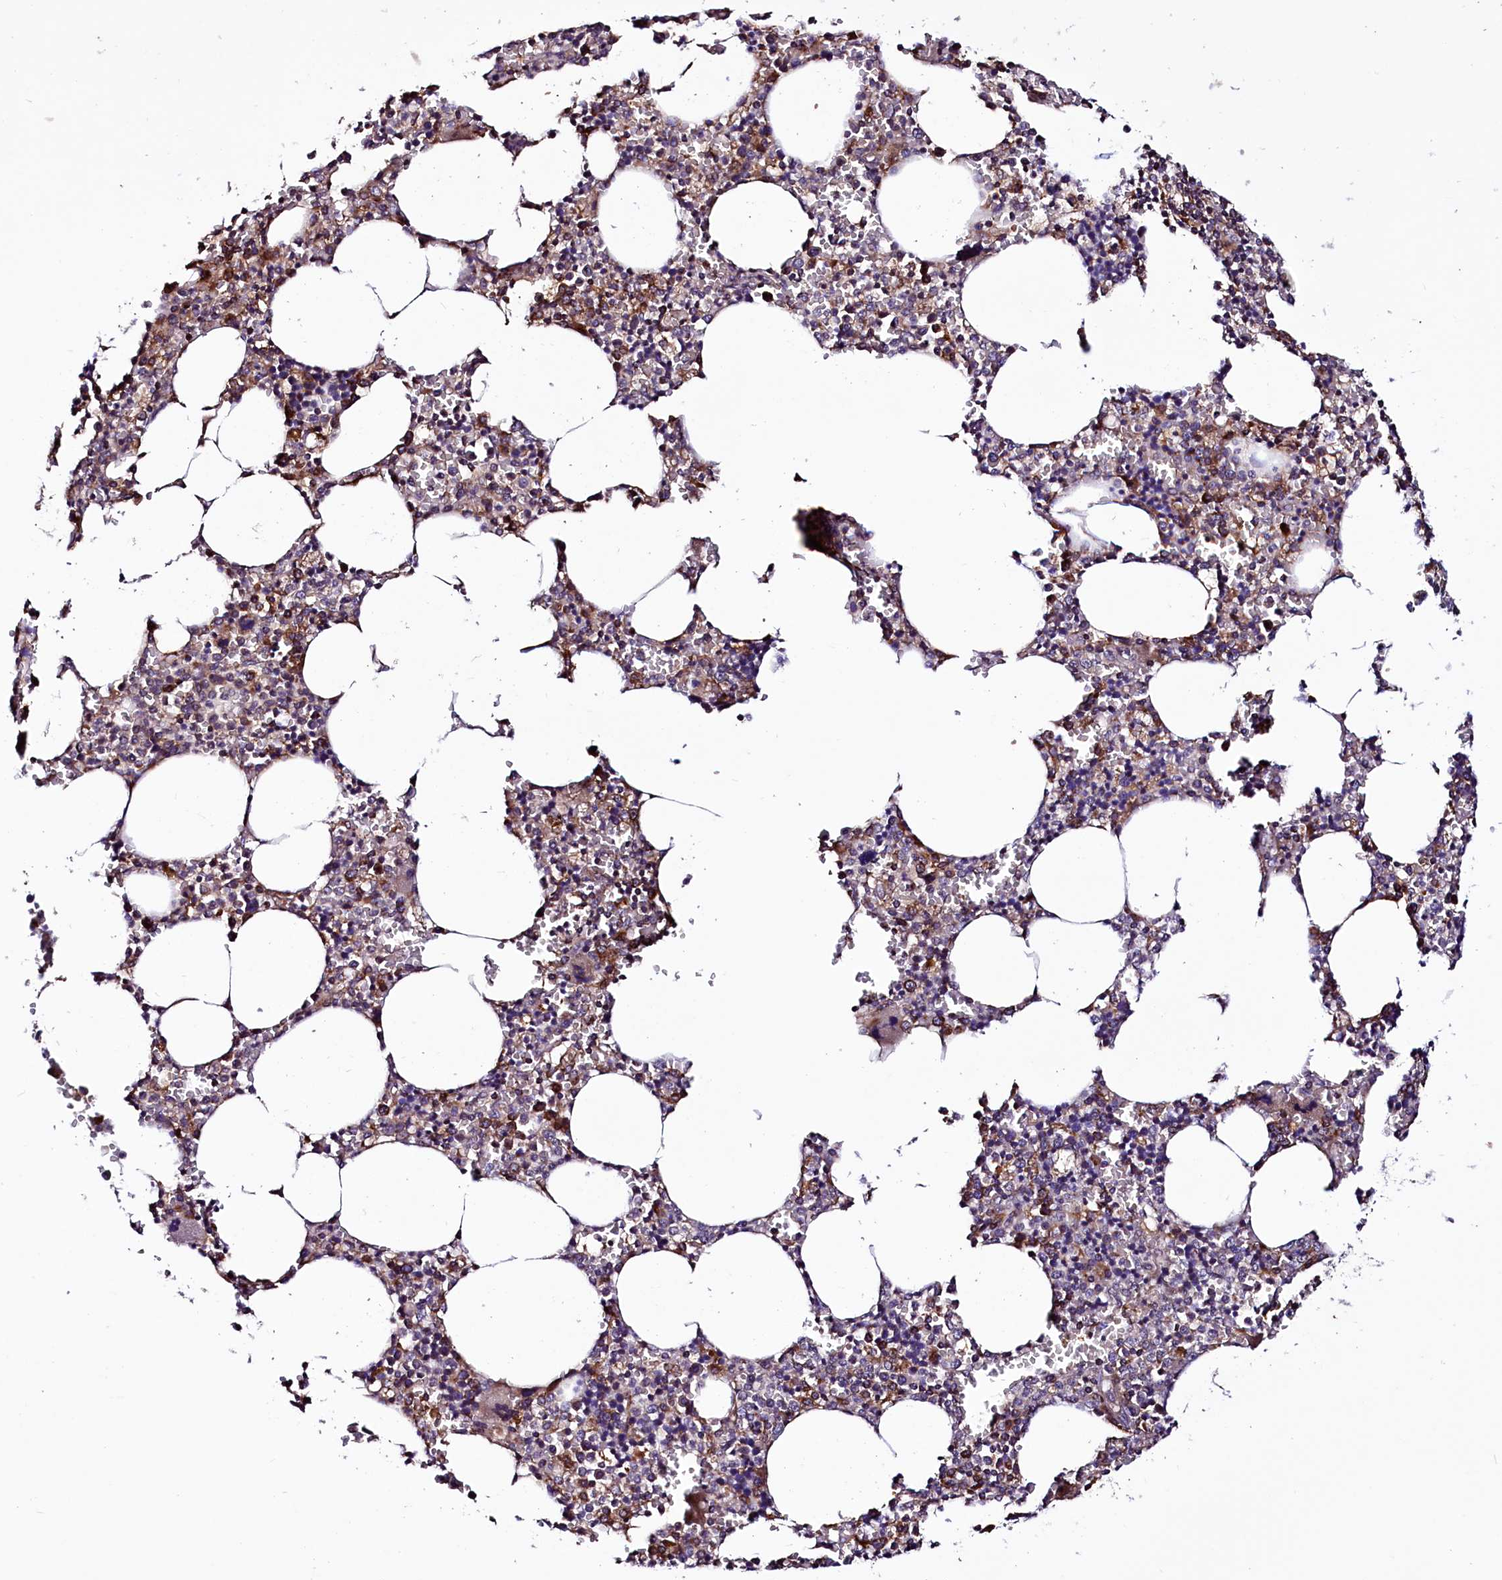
{"staining": {"intensity": "moderate", "quantity": "<25%", "location": "cytoplasmic/membranous"}, "tissue": "bone marrow", "cell_type": "Hematopoietic cells", "image_type": "normal", "snomed": [{"axis": "morphology", "description": "Normal tissue, NOS"}, {"axis": "topography", "description": "Bone marrow"}], "caption": "Brown immunohistochemical staining in normal human bone marrow shows moderate cytoplasmic/membranous positivity in approximately <25% of hematopoietic cells.", "gene": "STARD5", "patient": {"sex": "male", "age": 70}}